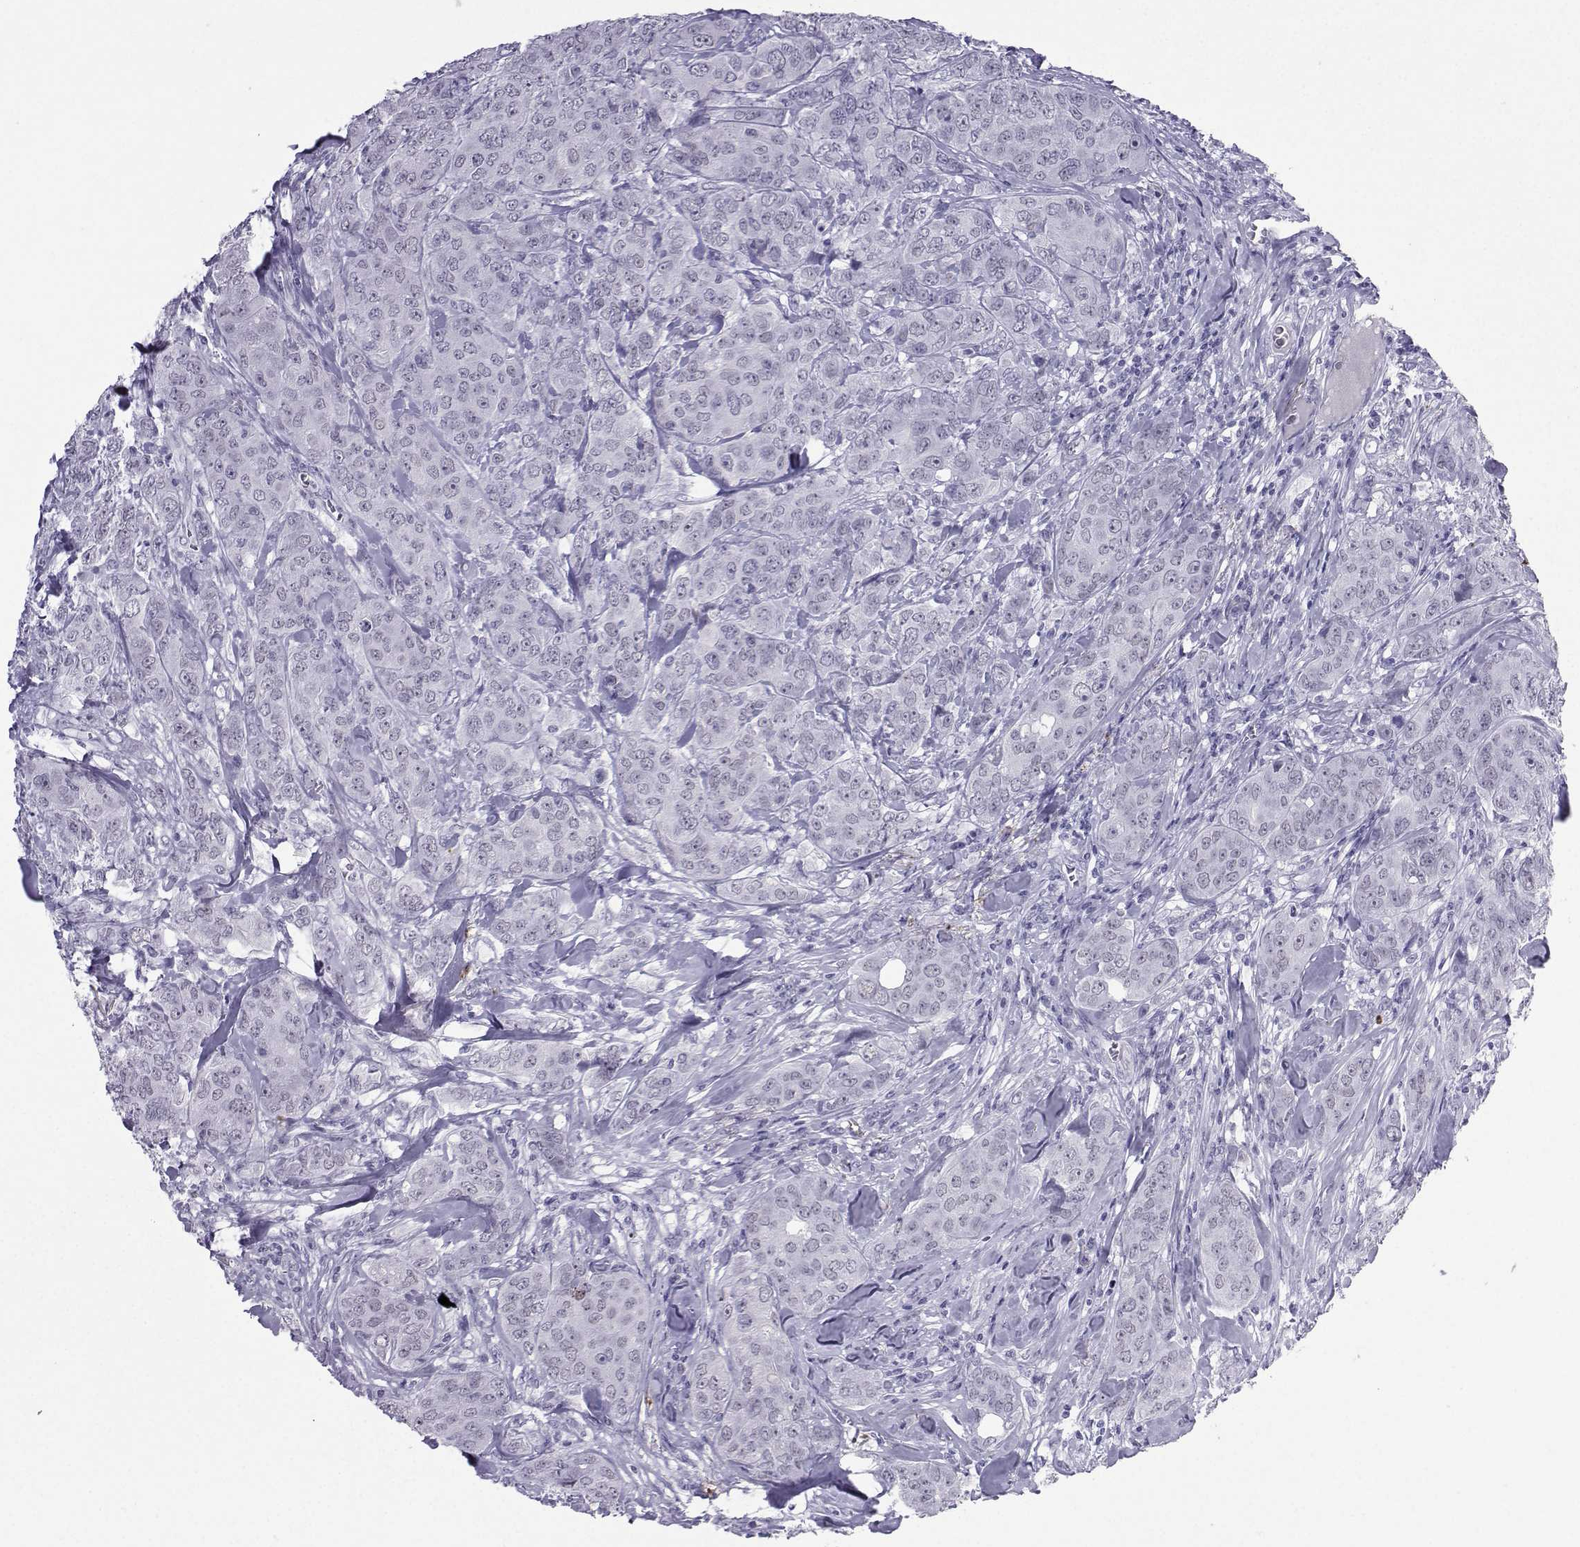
{"staining": {"intensity": "negative", "quantity": "none", "location": "none"}, "tissue": "breast cancer", "cell_type": "Tumor cells", "image_type": "cancer", "snomed": [{"axis": "morphology", "description": "Duct carcinoma"}, {"axis": "topography", "description": "Breast"}], "caption": "The histopathology image demonstrates no staining of tumor cells in breast invasive ductal carcinoma.", "gene": "LORICRIN", "patient": {"sex": "female", "age": 43}}